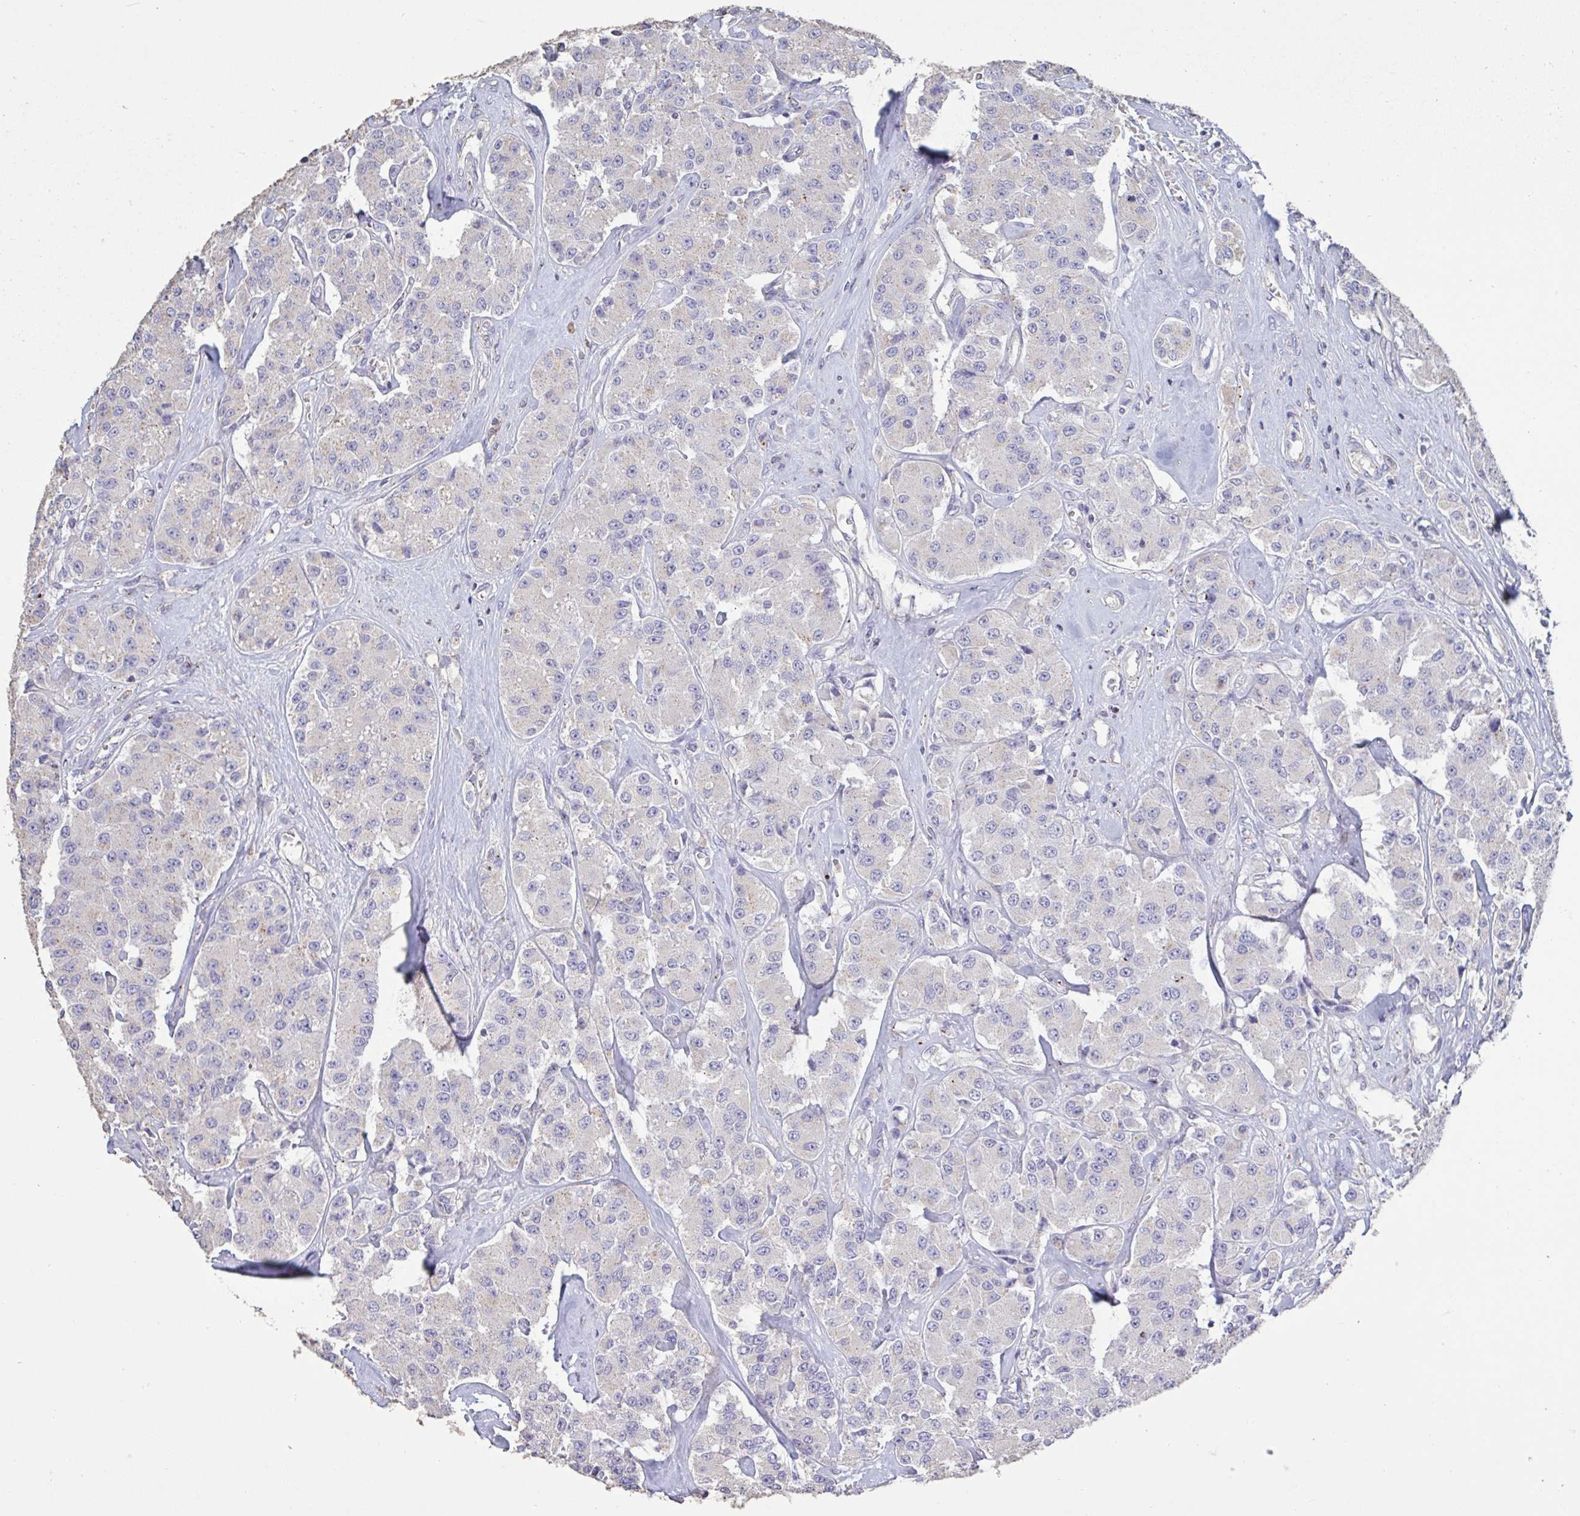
{"staining": {"intensity": "negative", "quantity": "none", "location": "none"}, "tissue": "carcinoid", "cell_type": "Tumor cells", "image_type": "cancer", "snomed": [{"axis": "morphology", "description": "Carcinoid, malignant, NOS"}, {"axis": "topography", "description": "Pancreas"}], "caption": "IHC photomicrograph of neoplastic tissue: human carcinoid stained with DAB exhibits no significant protein staining in tumor cells.", "gene": "CHMP5", "patient": {"sex": "male", "age": 41}}